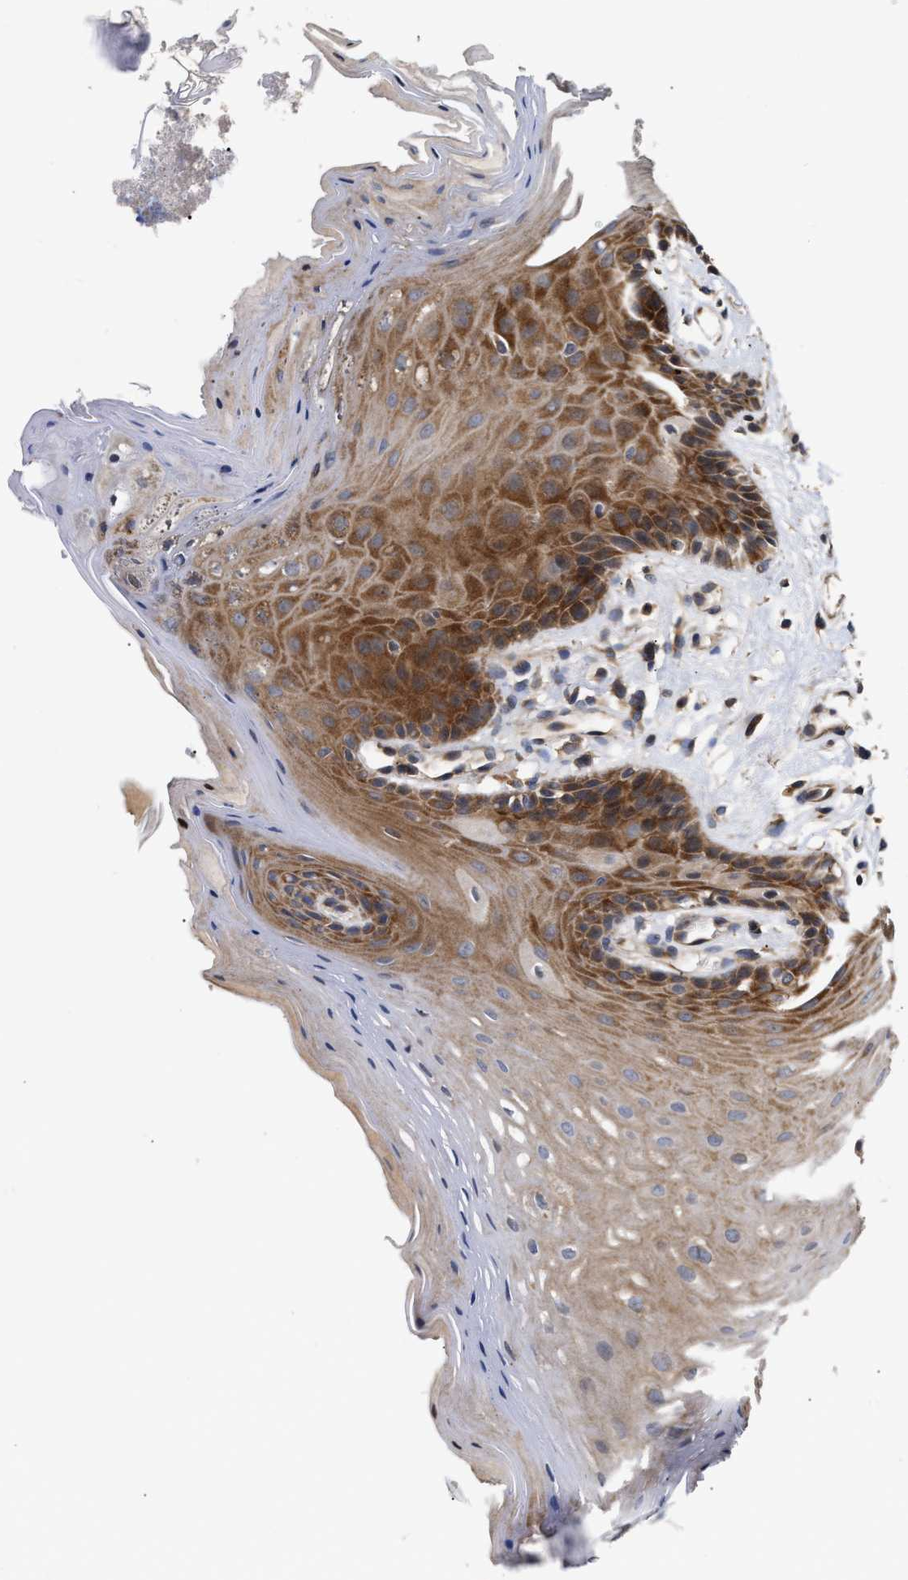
{"staining": {"intensity": "strong", "quantity": "25%-75%", "location": "cytoplasmic/membranous"}, "tissue": "oral mucosa", "cell_type": "Squamous epithelial cells", "image_type": "normal", "snomed": [{"axis": "morphology", "description": "Normal tissue, NOS"}, {"axis": "morphology", "description": "Squamous cell carcinoma, NOS"}, {"axis": "topography", "description": "Oral tissue"}, {"axis": "topography", "description": "Head-Neck"}], "caption": "A histopathology image showing strong cytoplasmic/membranous staining in about 25%-75% of squamous epithelial cells in normal oral mucosa, as visualized by brown immunohistochemical staining.", "gene": "CLIP2", "patient": {"sex": "male", "age": 71}}